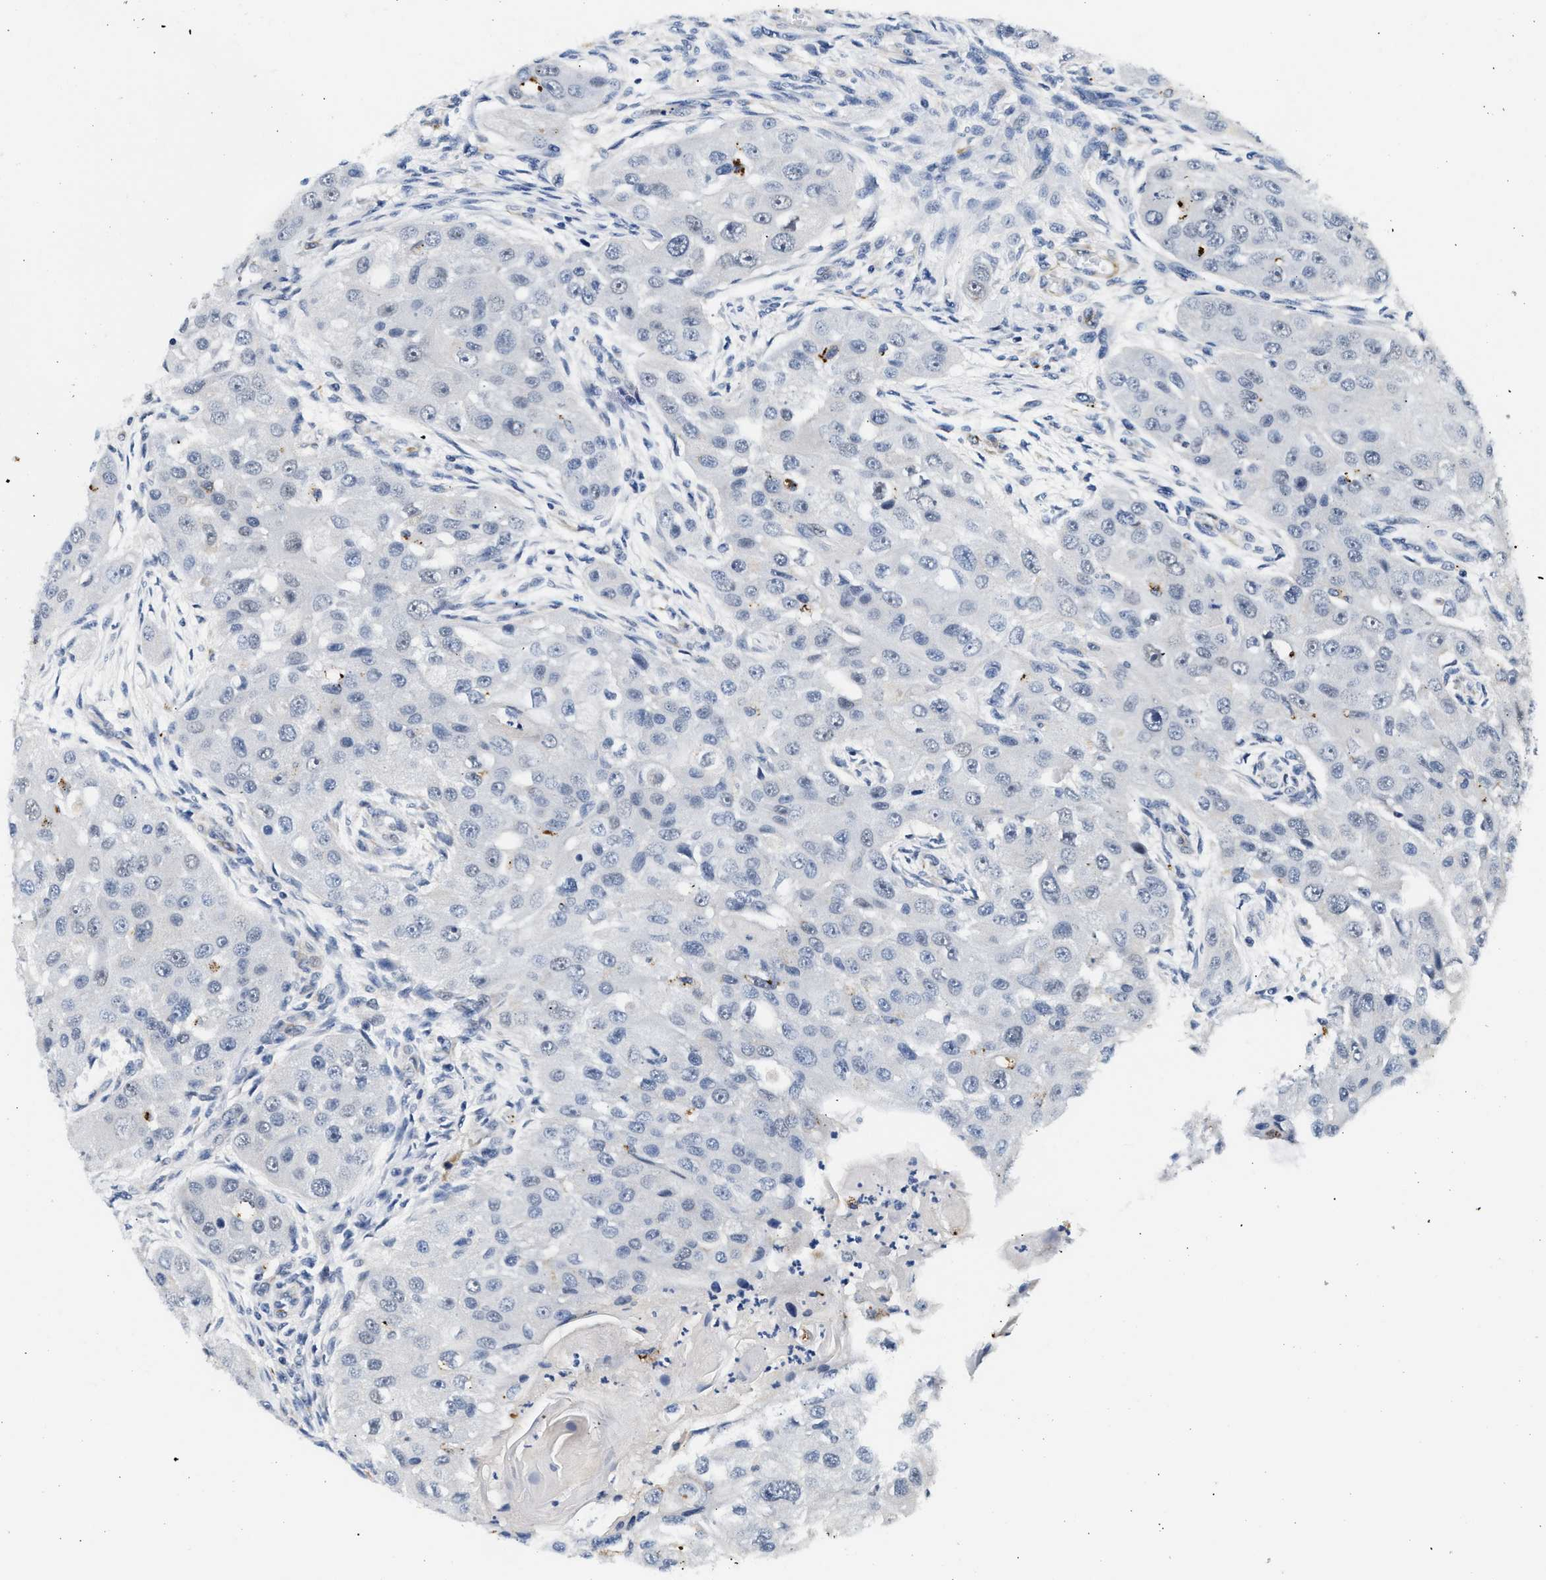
{"staining": {"intensity": "negative", "quantity": "none", "location": "none"}, "tissue": "head and neck cancer", "cell_type": "Tumor cells", "image_type": "cancer", "snomed": [{"axis": "morphology", "description": "Normal tissue, NOS"}, {"axis": "morphology", "description": "Squamous cell carcinoma, NOS"}, {"axis": "topography", "description": "Skeletal muscle"}, {"axis": "topography", "description": "Head-Neck"}], "caption": "Tumor cells show no significant staining in head and neck cancer (squamous cell carcinoma). (Immunohistochemistry, brightfield microscopy, high magnification).", "gene": "MED22", "patient": {"sex": "male", "age": 51}}